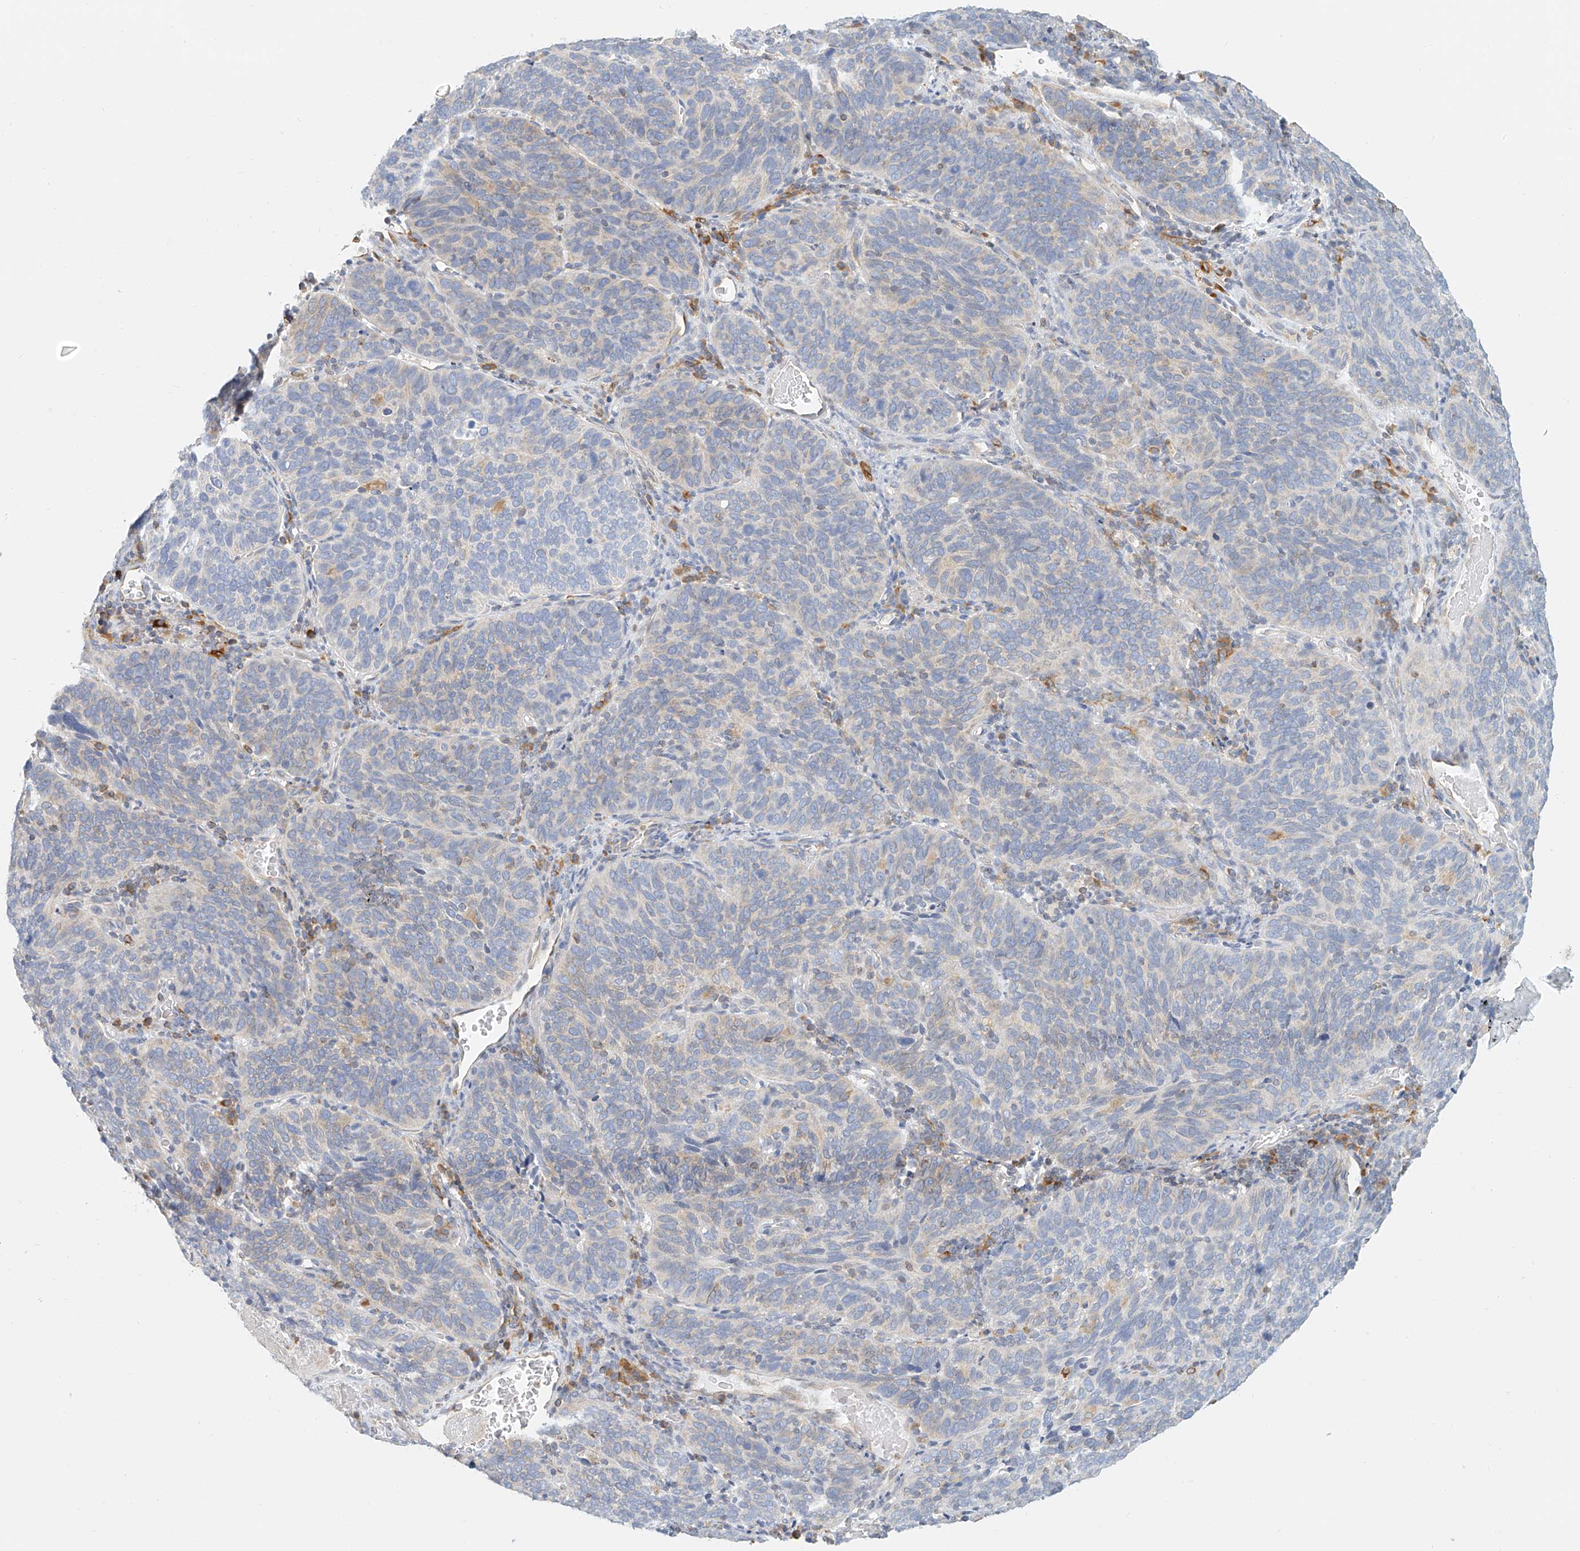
{"staining": {"intensity": "negative", "quantity": "none", "location": "none"}, "tissue": "cervical cancer", "cell_type": "Tumor cells", "image_type": "cancer", "snomed": [{"axis": "morphology", "description": "Squamous cell carcinoma, NOS"}, {"axis": "topography", "description": "Cervix"}], "caption": "Protein analysis of squamous cell carcinoma (cervical) exhibits no significant positivity in tumor cells.", "gene": "DHRS7", "patient": {"sex": "female", "age": 60}}